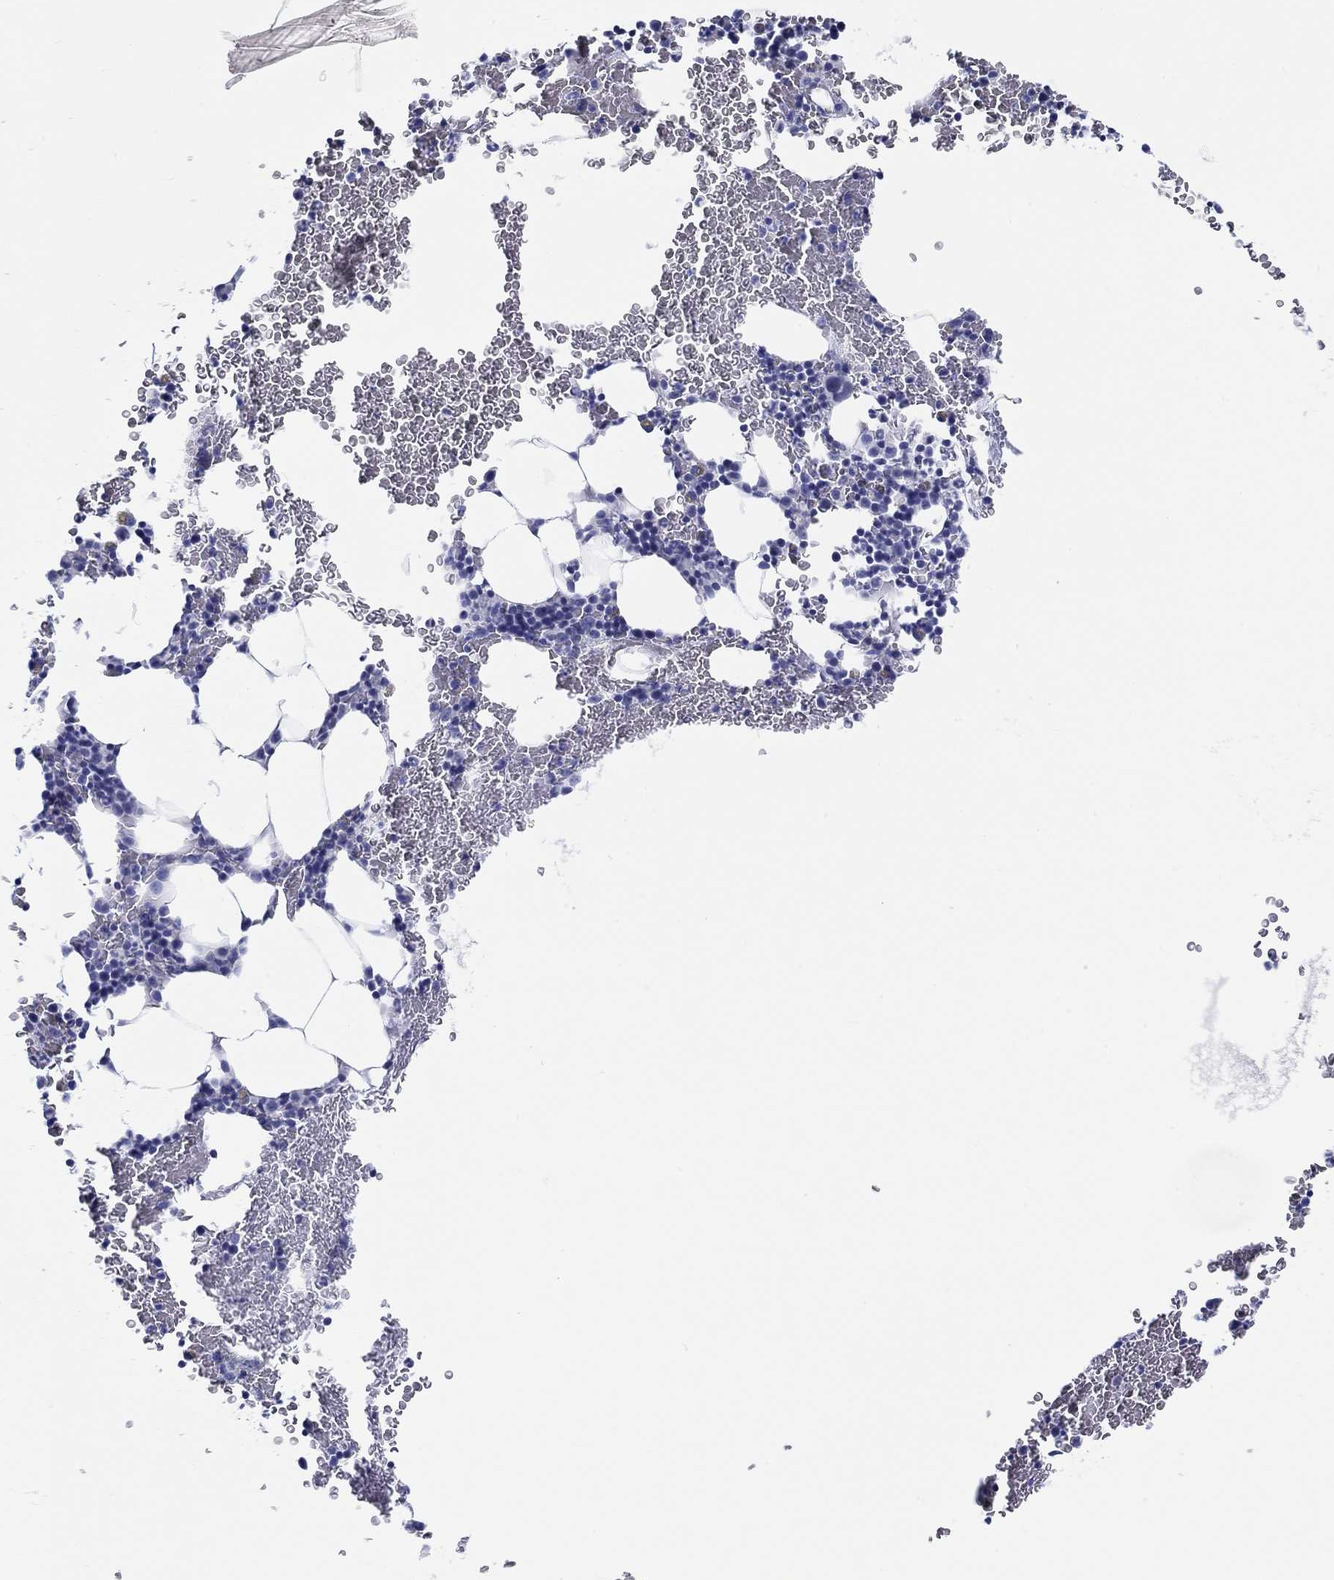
{"staining": {"intensity": "negative", "quantity": "none", "location": "none"}, "tissue": "bone marrow", "cell_type": "Hematopoietic cells", "image_type": "normal", "snomed": [{"axis": "morphology", "description": "Normal tissue, NOS"}, {"axis": "topography", "description": "Bone marrow"}], "caption": "This micrograph is of unremarkable bone marrow stained with IHC to label a protein in brown with the nuclei are counter-stained blue. There is no positivity in hematopoietic cells. (DAB (3,3'-diaminobenzidine) IHC with hematoxylin counter stain).", "gene": "H1", "patient": {"sex": "male", "age": 64}}